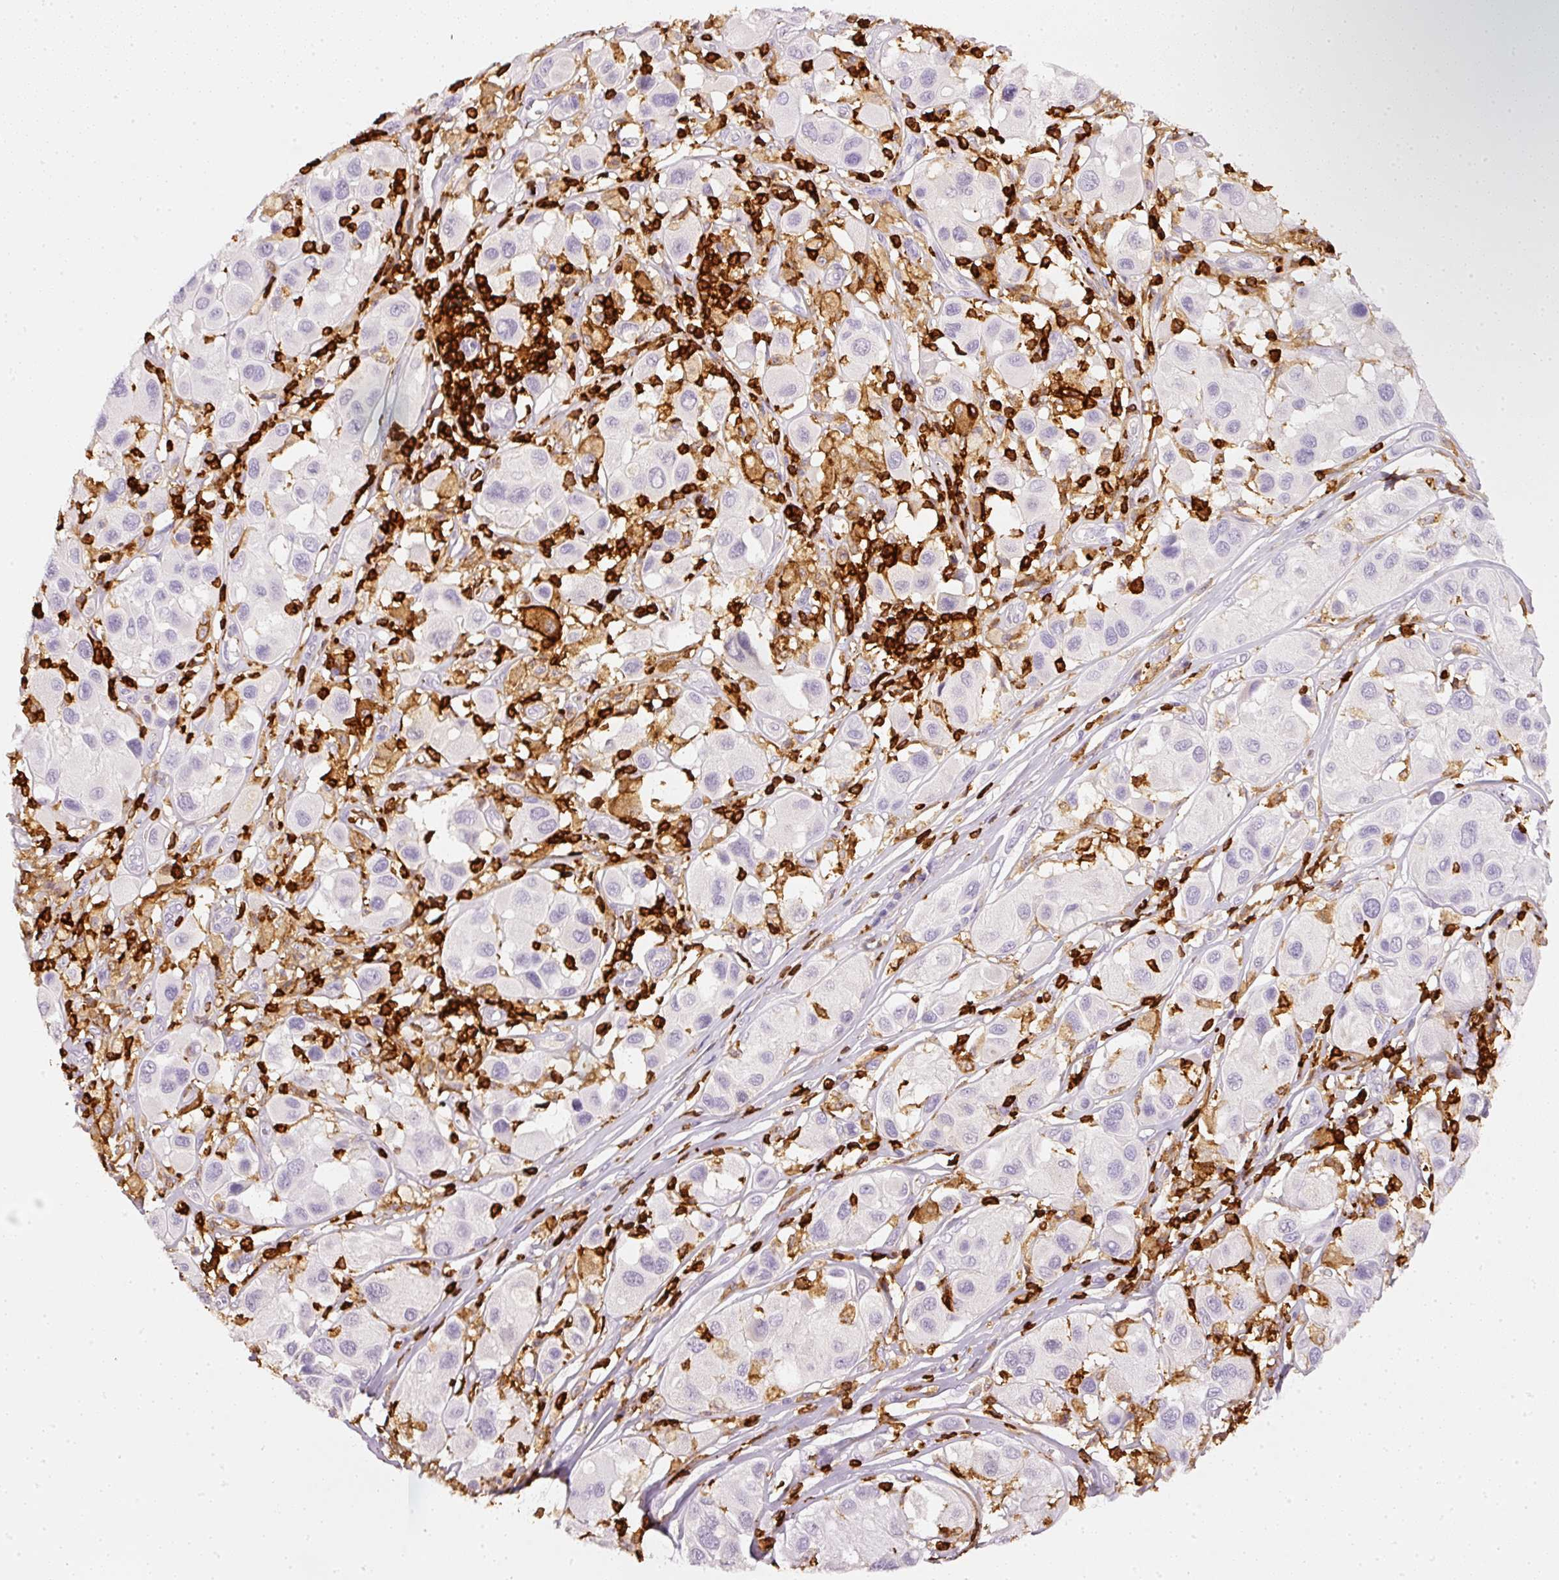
{"staining": {"intensity": "negative", "quantity": "none", "location": "none"}, "tissue": "melanoma", "cell_type": "Tumor cells", "image_type": "cancer", "snomed": [{"axis": "morphology", "description": "Malignant melanoma, Metastatic site"}, {"axis": "topography", "description": "Skin"}], "caption": "IHC of human melanoma shows no staining in tumor cells.", "gene": "EVL", "patient": {"sex": "male", "age": 41}}